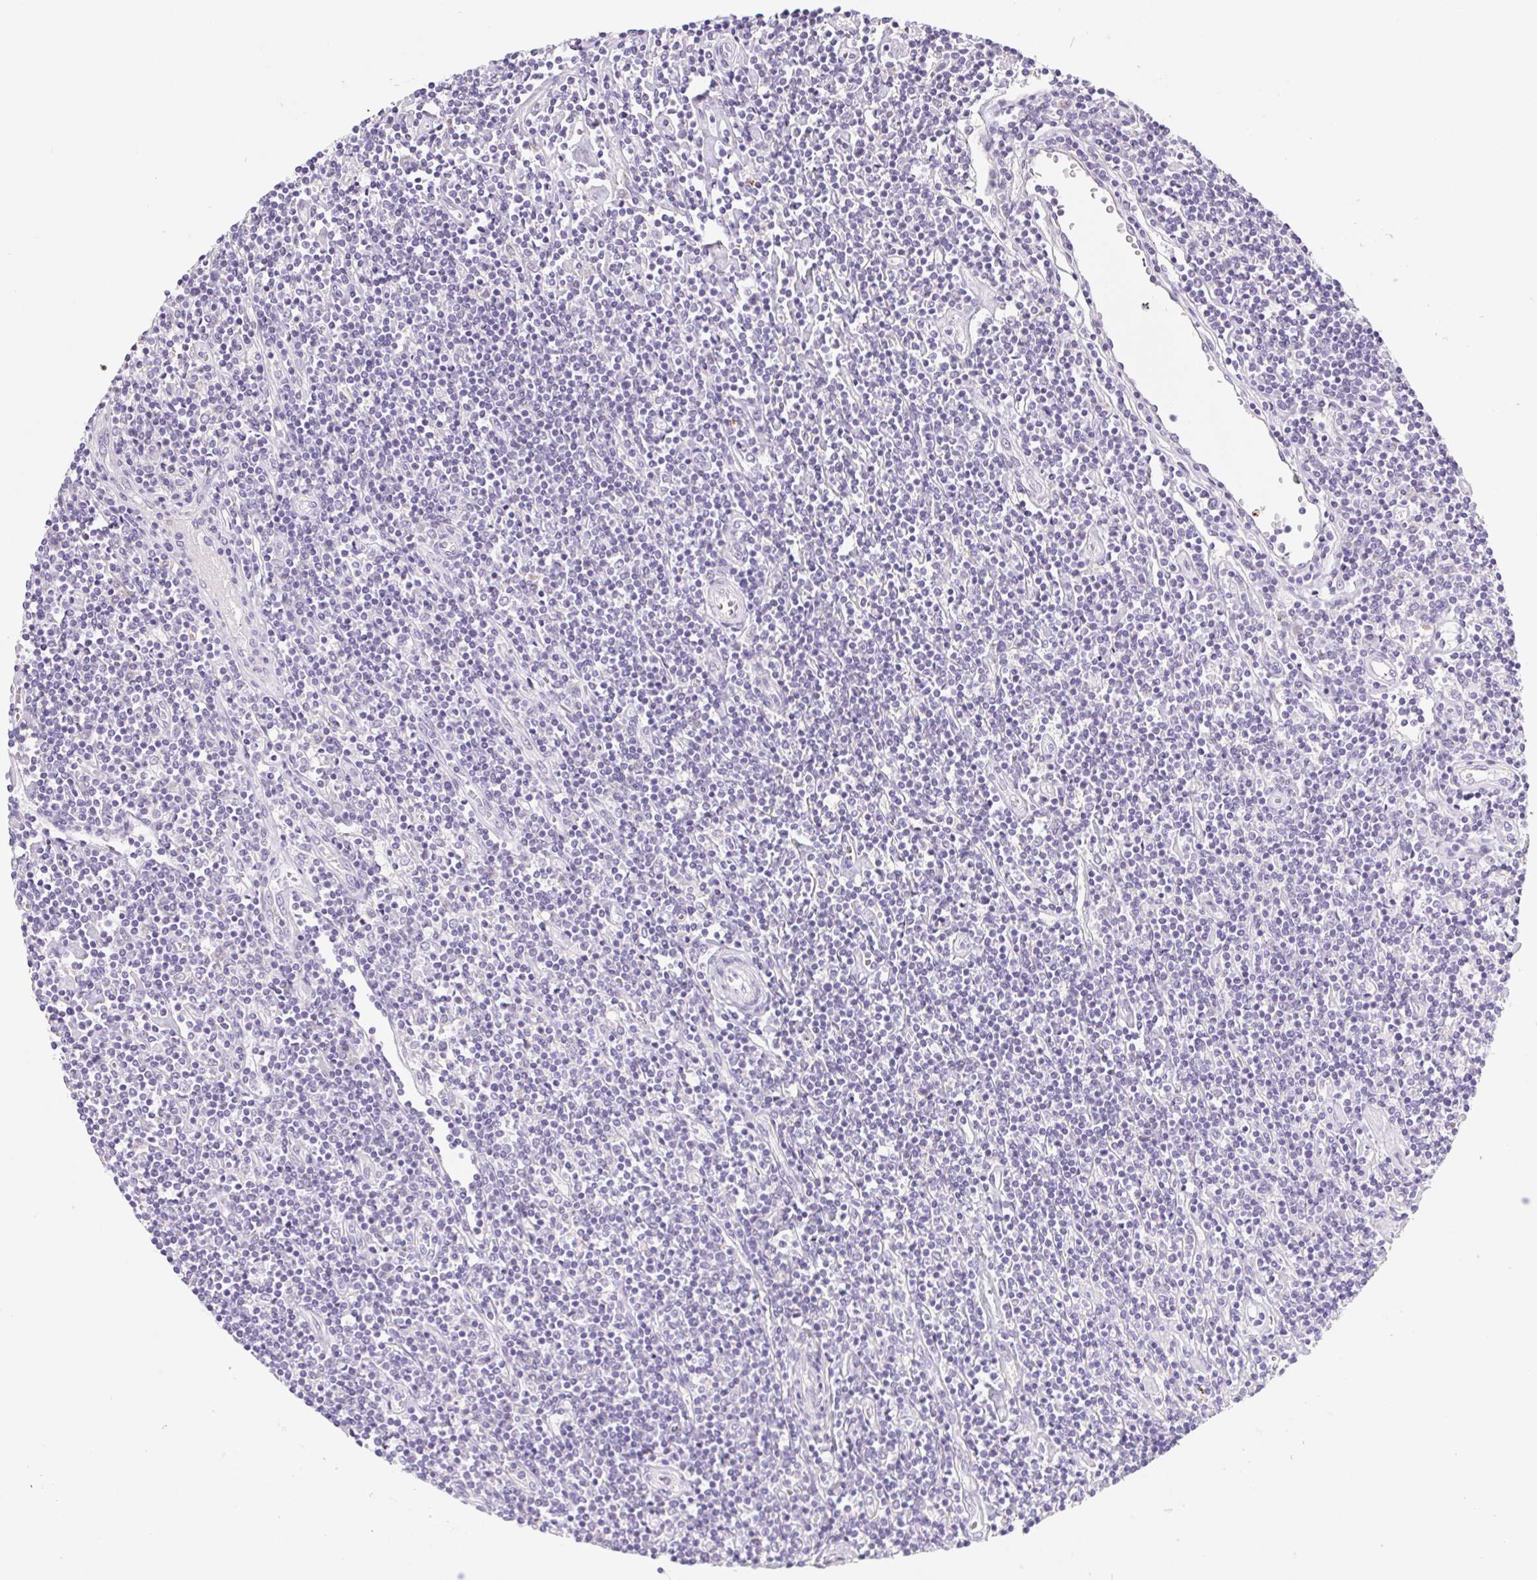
{"staining": {"intensity": "negative", "quantity": "none", "location": "none"}, "tissue": "lymphoma", "cell_type": "Tumor cells", "image_type": "cancer", "snomed": [{"axis": "morphology", "description": "Hodgkin's disease, NOS"}, {"axis": "topography", "description": "Lymph node"}], "caption": "A micrograph of Hodgkin's disease stained for a protein shows no brown staining in tumor cells.", "gene": "DPPA5", "patient": {"sex": "male", "age": 40}}